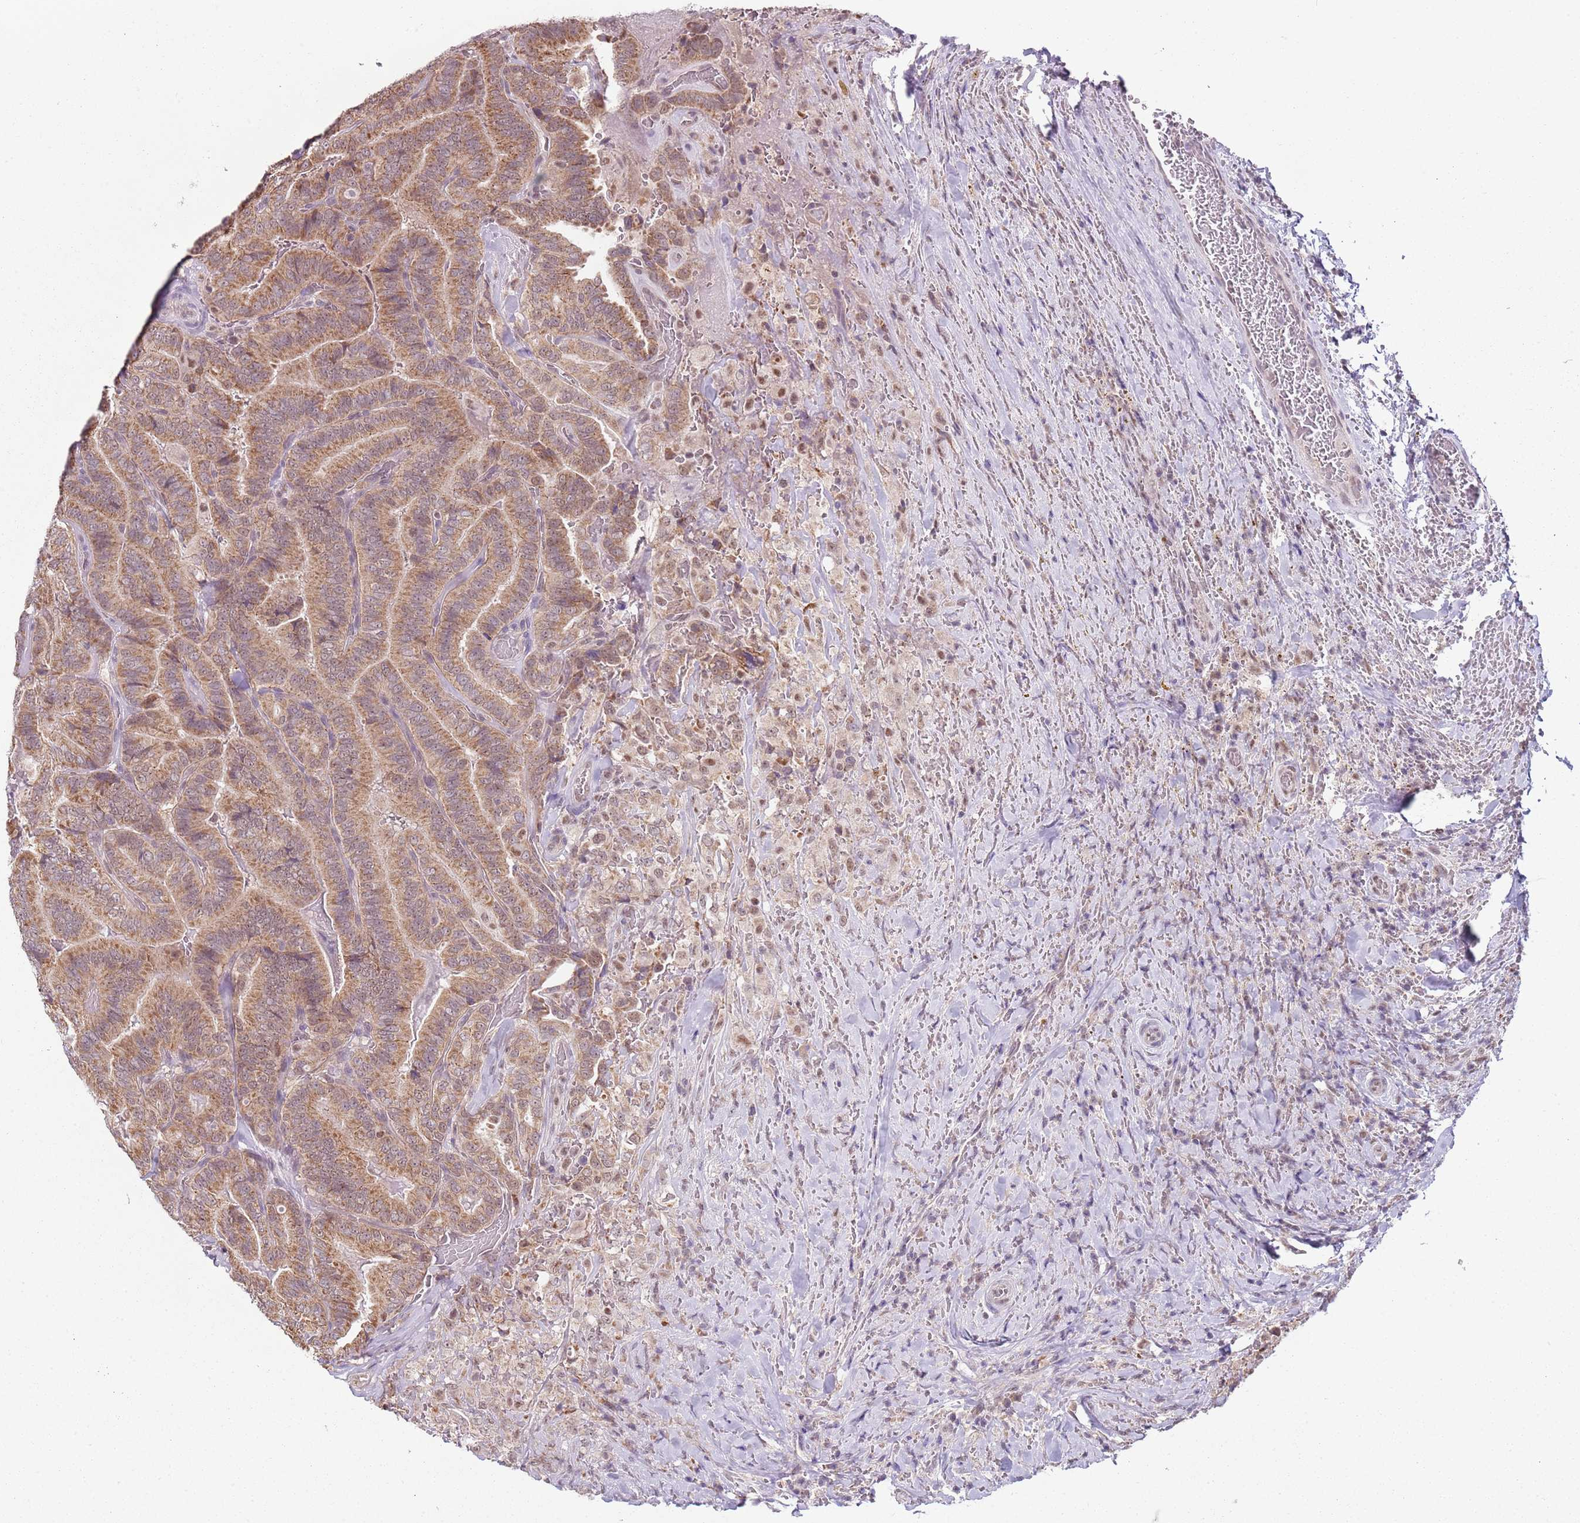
{"staining": {"intensity": "moderate", "quantity": ">75%", "location": "cytoplasmic/membranous"}, "tissue": "thyroid cancer", "cell_type": "Tumor cells", "image_type": "cancer", "snomed": [{"axis": "morphology", "description": "Papillary adenocarcinoma, NOS"}, {"axis": "topography", "description": "Thyroid gland"}], "caption": "The immunohistochemical stain labels moderate cytoplasmic/membranous positivity in tumor cells of thyroid cancer (papillary adenocarcinoma) tissue.", "gene": "SMARCAL1", "patient": {"sex": "male", "age": 61}}